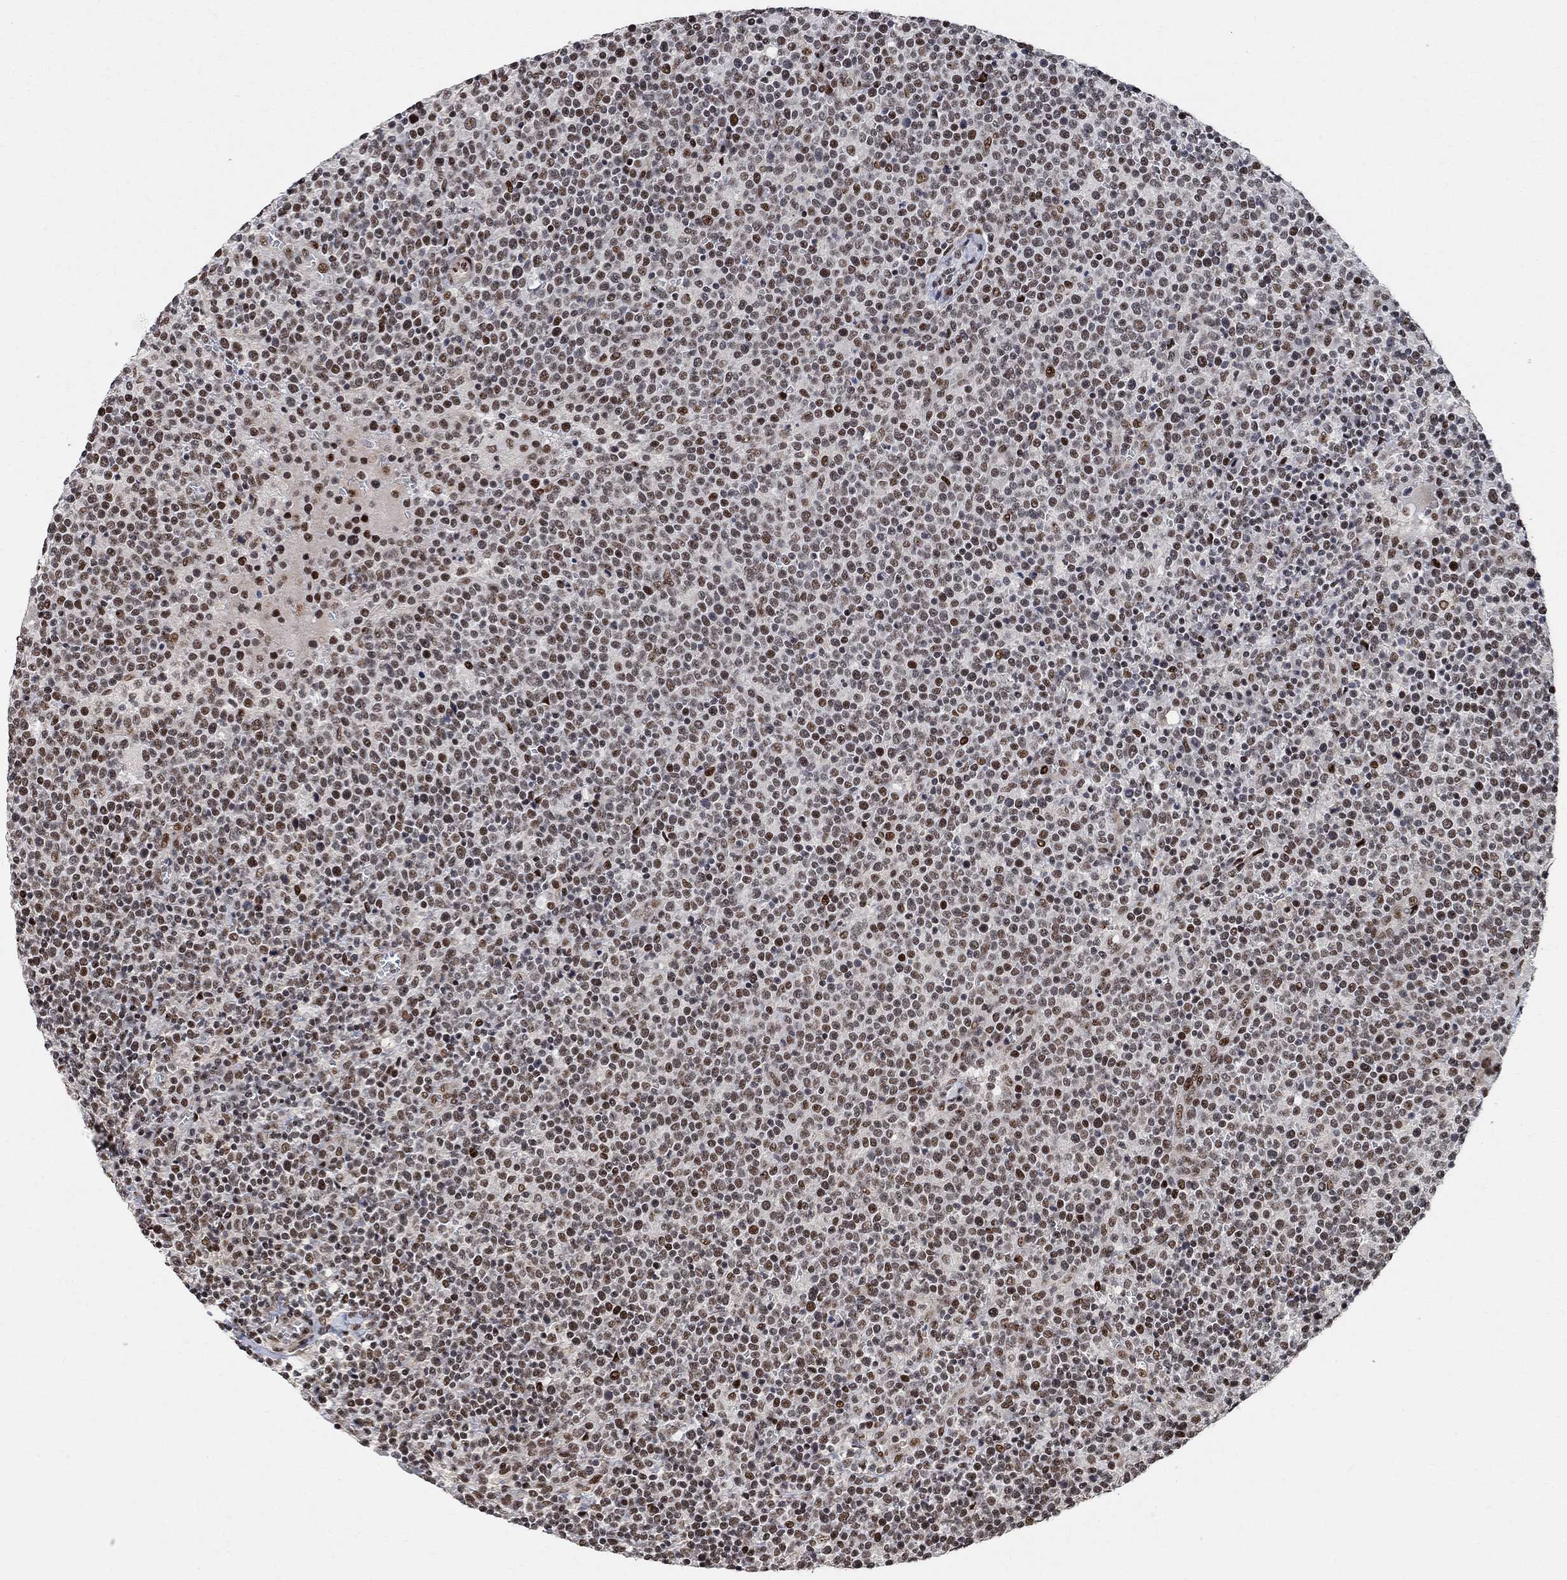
{"staining": {"intensity": "strong", "quantity": "25%-75%", "location": "nuclear"}, "tissue": "lymphoma", "cell_type": "Tumor cells", "image_type": "cancer", "snomed": [{"axis": "morphology", "description": "Malignant lymphoma, non-Hodgkin's type, High grade"}, {"axis": "topography", "description": "Lymph node"}], "caption": "Tumor cells display strong nuclear expression in about 25%-75% of cells in lymphoma.", "gene": "E4F1", "patient": {"sex": "male", "age": 61}}